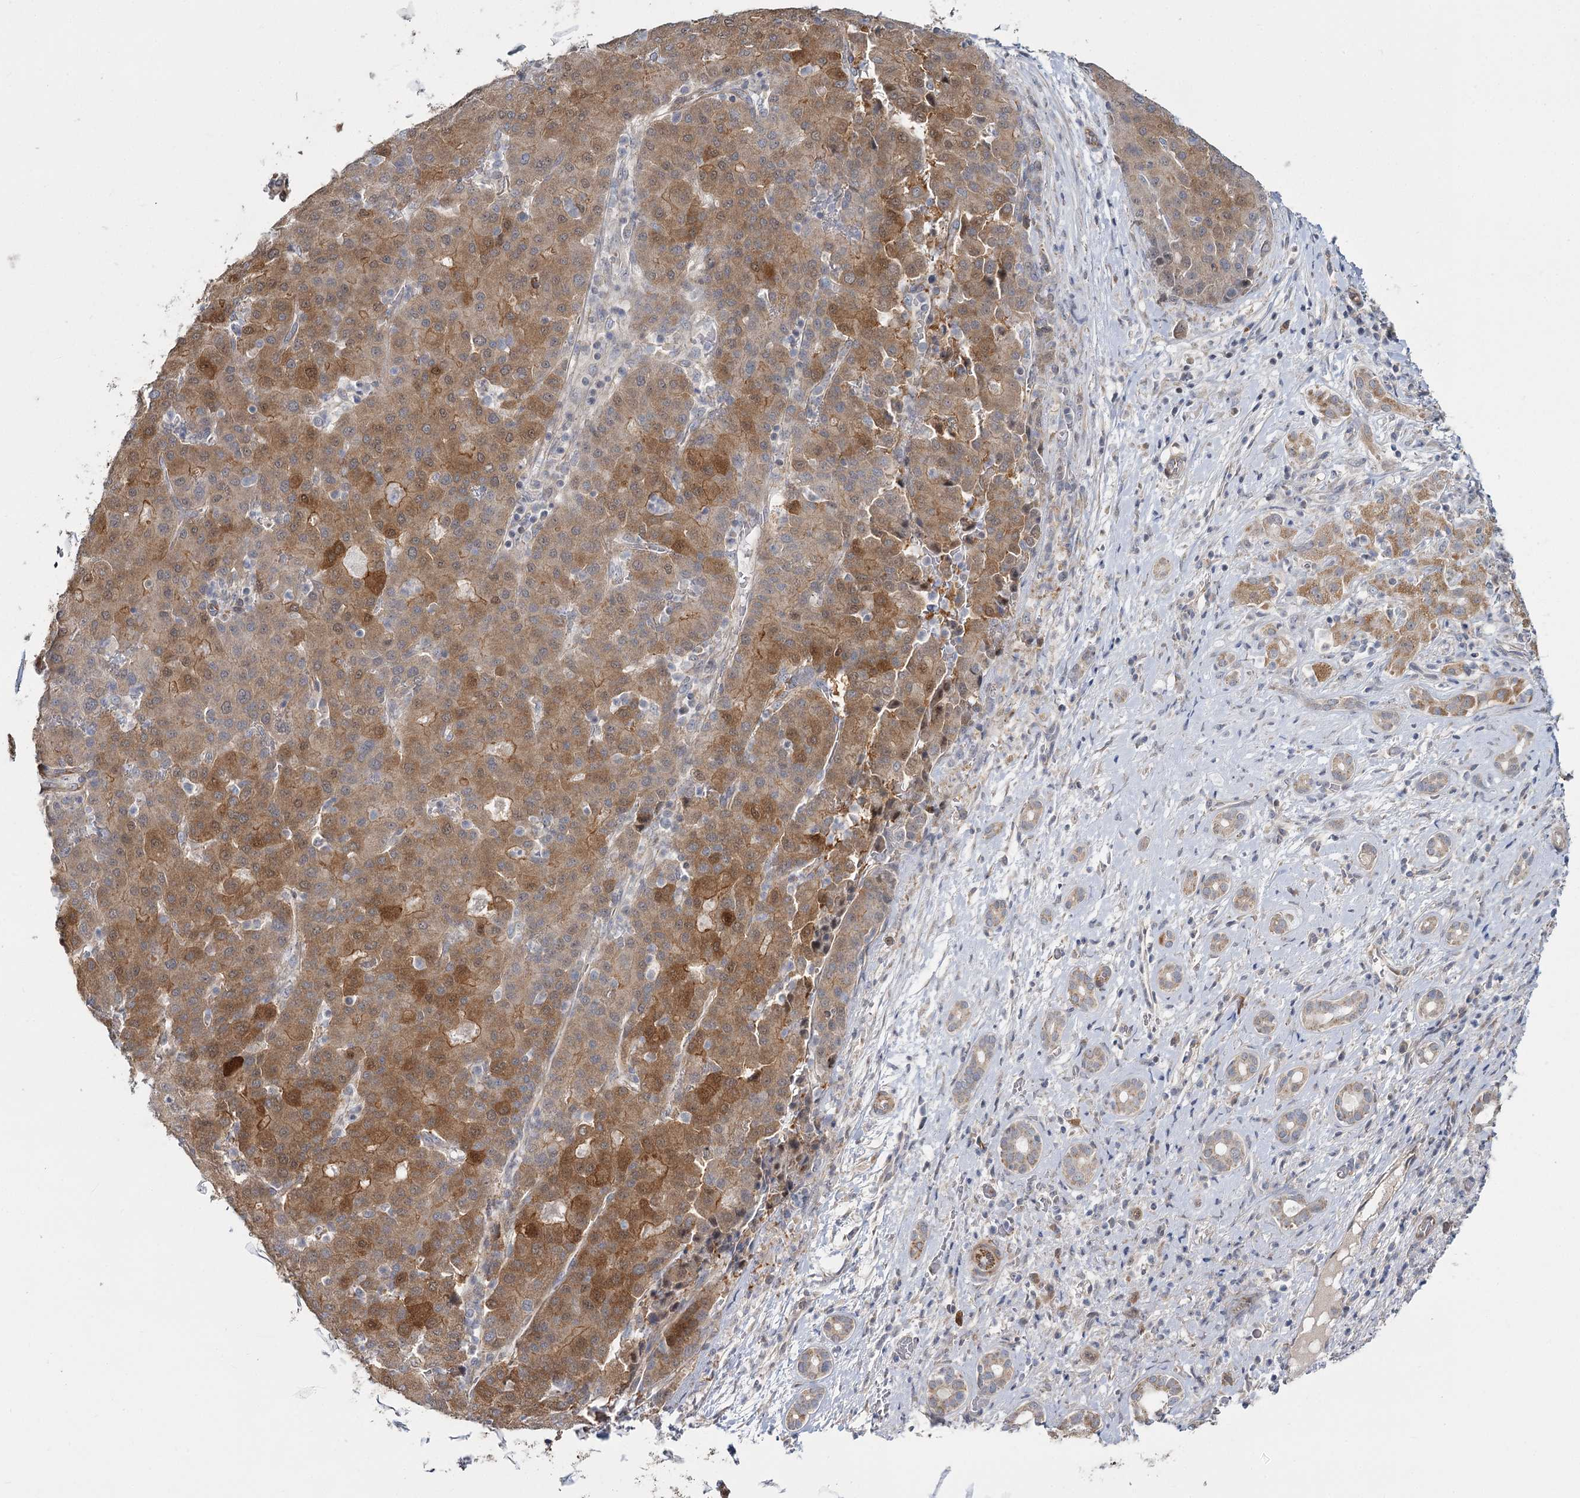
{"staining": {"intensity": "moderate", "quantity": ">75%", "location": "cytoplasmic/membranous,nuclear"}, "tissue": "liver cancer", "cell_type": "Tumor cells", "image_type": "cancer", "snomed": [{"axis": "morphology", "description": "Carcinoma, Hepatocellular, NOS"}, {"axis": "topography", "description": "Liver"}], "caption": "Liver hepatocellular carcinoma tissue reveals moderate cytoplasmic/membranous and nuclear positivity in approximately >75% of tumor cells, visualized by immunohistochemistry. The protein is stained brown, and the nuclei are stained in blue (DAB IHC with brightfield microscopy, high magnification).", "gene": "TBC1D9B", "patient": {"sex": "male", "age": 65}}